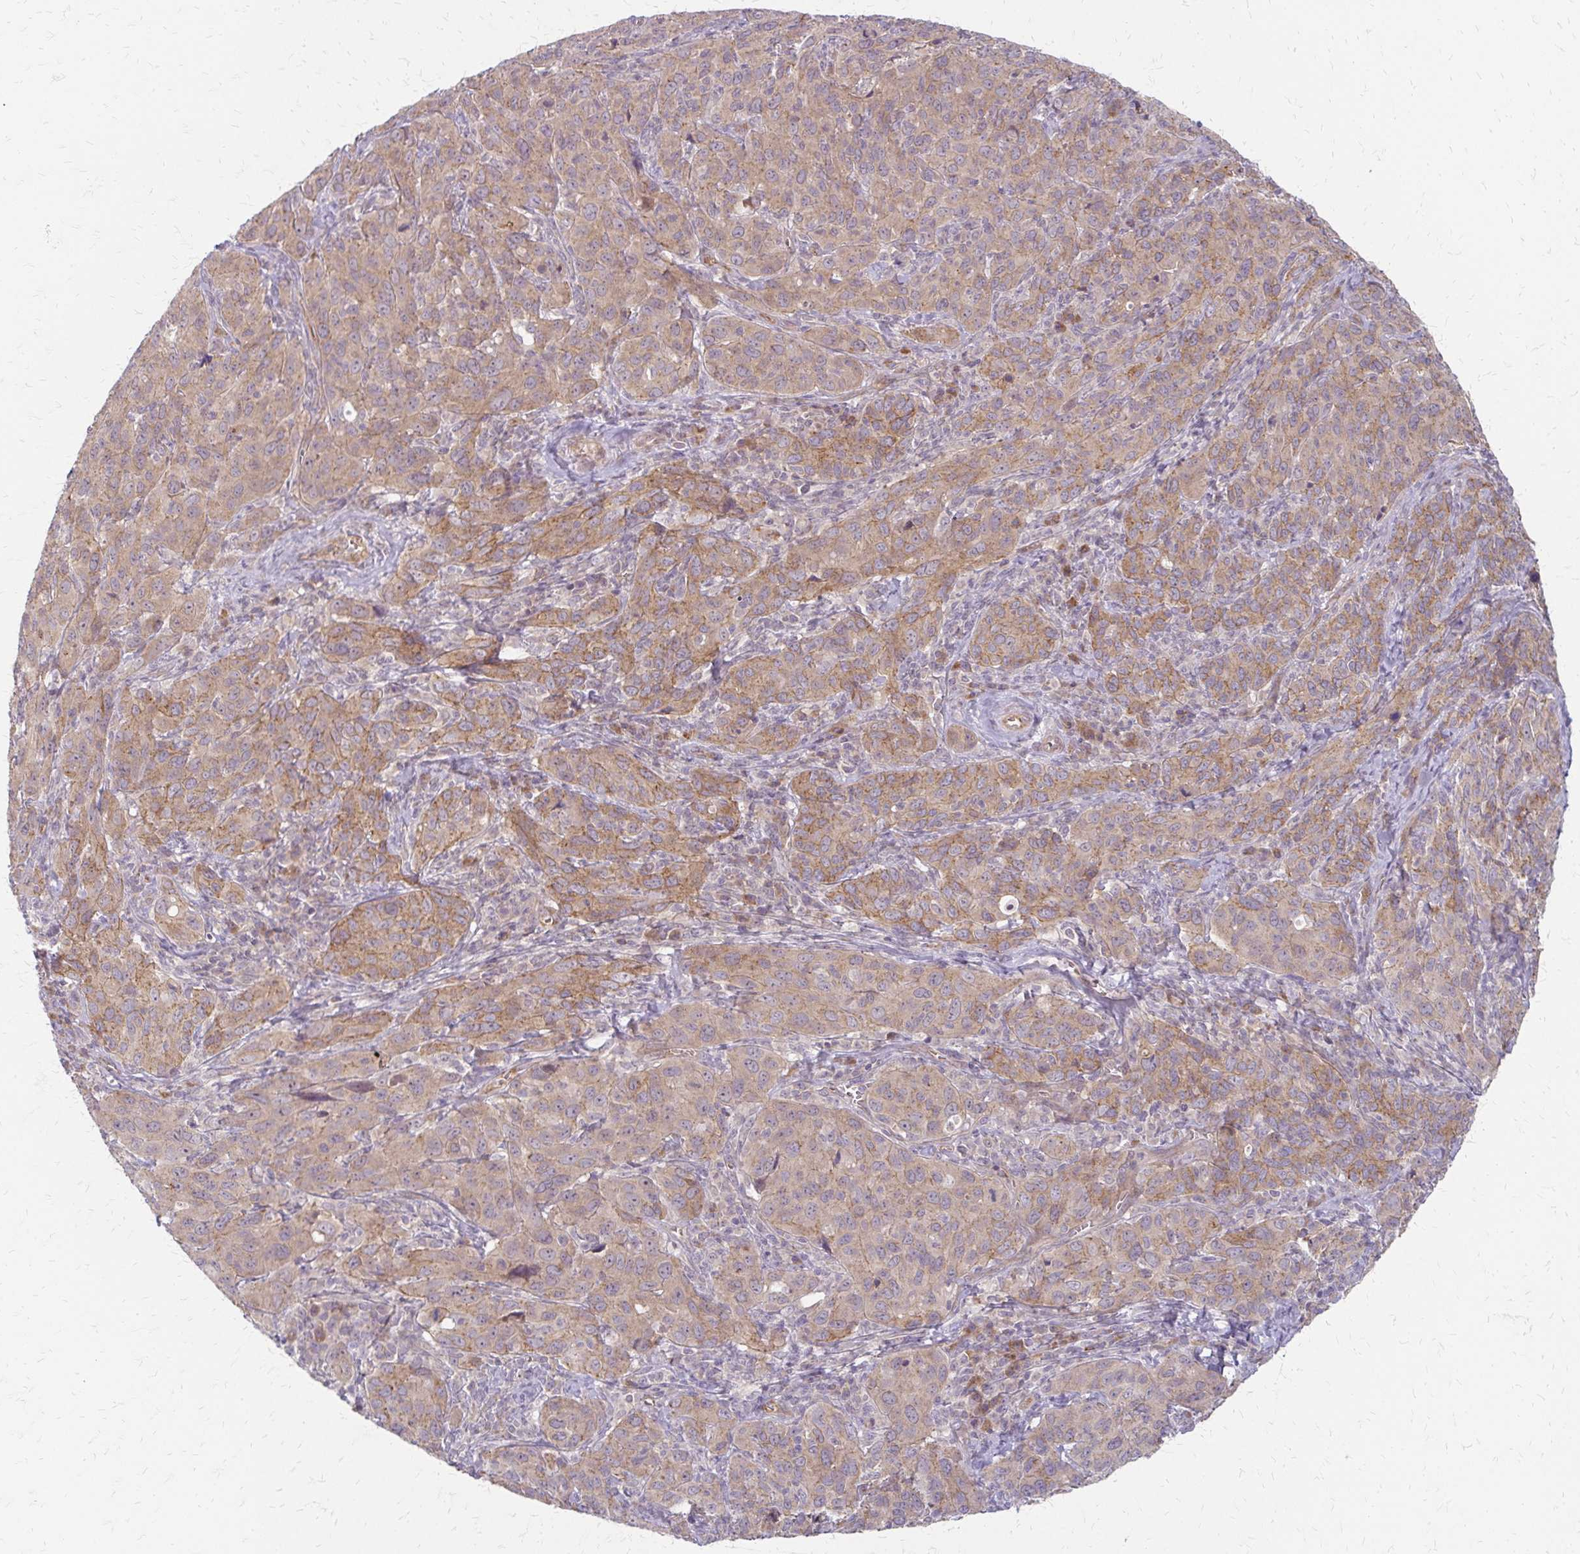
{"staining": {"intensity": "moderate", "quantity": ">75%", "location": "cytoplasmic/membranous"}, "tissue": "cervical cancer", "cell_type": "Tumor cells", "image_type": "cancer", "snomed": [{"axis": "morphology", "description": "Normal tissue, NOS"}, {"axis": "morphology", "description": "Squamous cell carcinoma, NOS"}, {"axis": "topography", "description": "Cervix"}], "caption": "Moderate cytoplasmic/membranous staining for a protein is present in approximately >75% of tumor cells of cervical cancer (squamous cell carcinoma) using immunohistochemistry.", "gene": "ZNF383", "patient": {"sex": "female", "age": 51}}